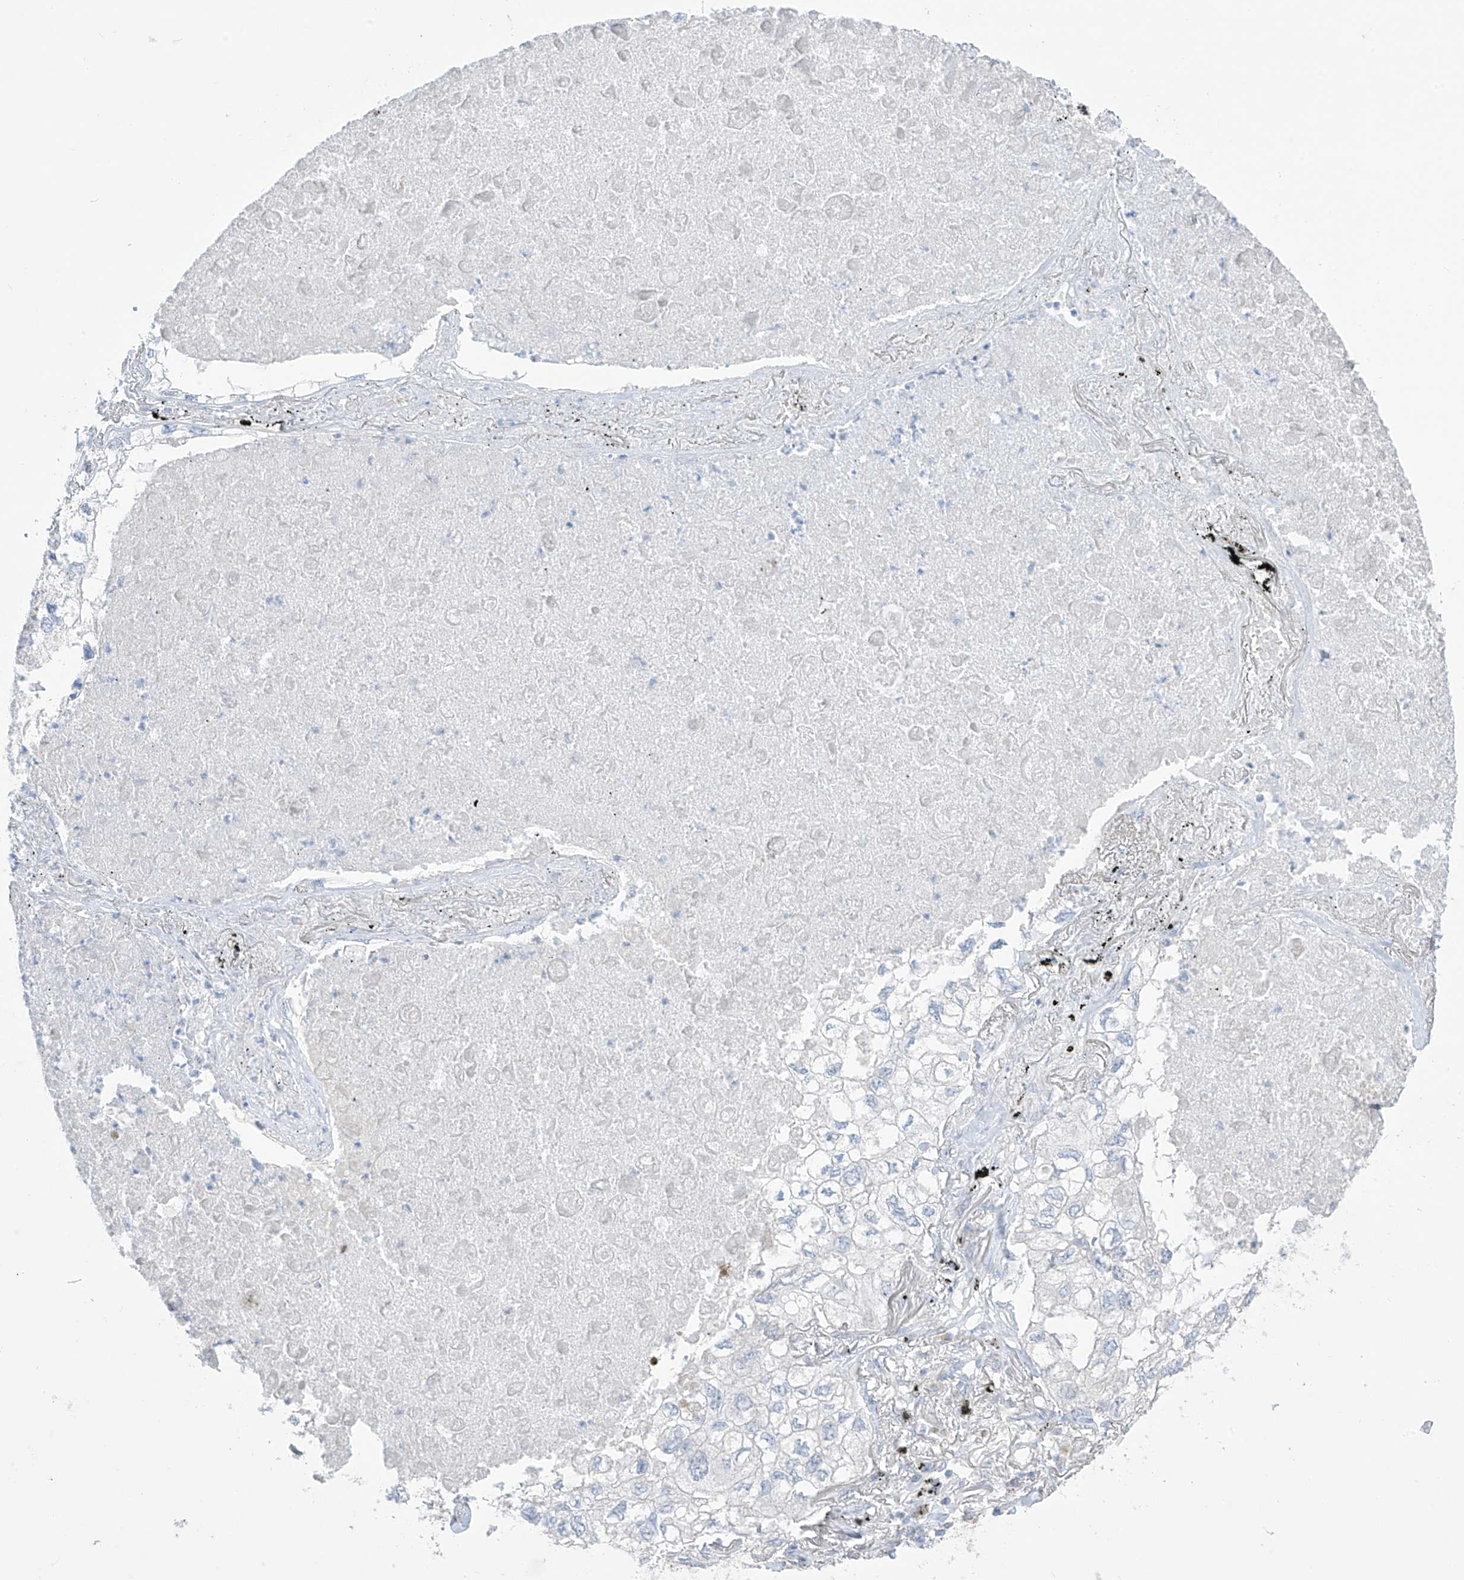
{"staining": {"intensity": "negative", "quantity": "none", "location": "none"}, "tissue": "lung cancer", "cell_type": "Tumor cells", "image_type": "cancer", "snomed": [{"axis": "morphology", "description": "Adenocarcinoma, NOS"}, {"axis": "topography", "description": "Lung"}], "caption": "Protein analysis of lung cancer demonstrates no significant expression in tumor cells.", "gene": "ASPRV1", "patient": {"sex": "male", "age": 65}}